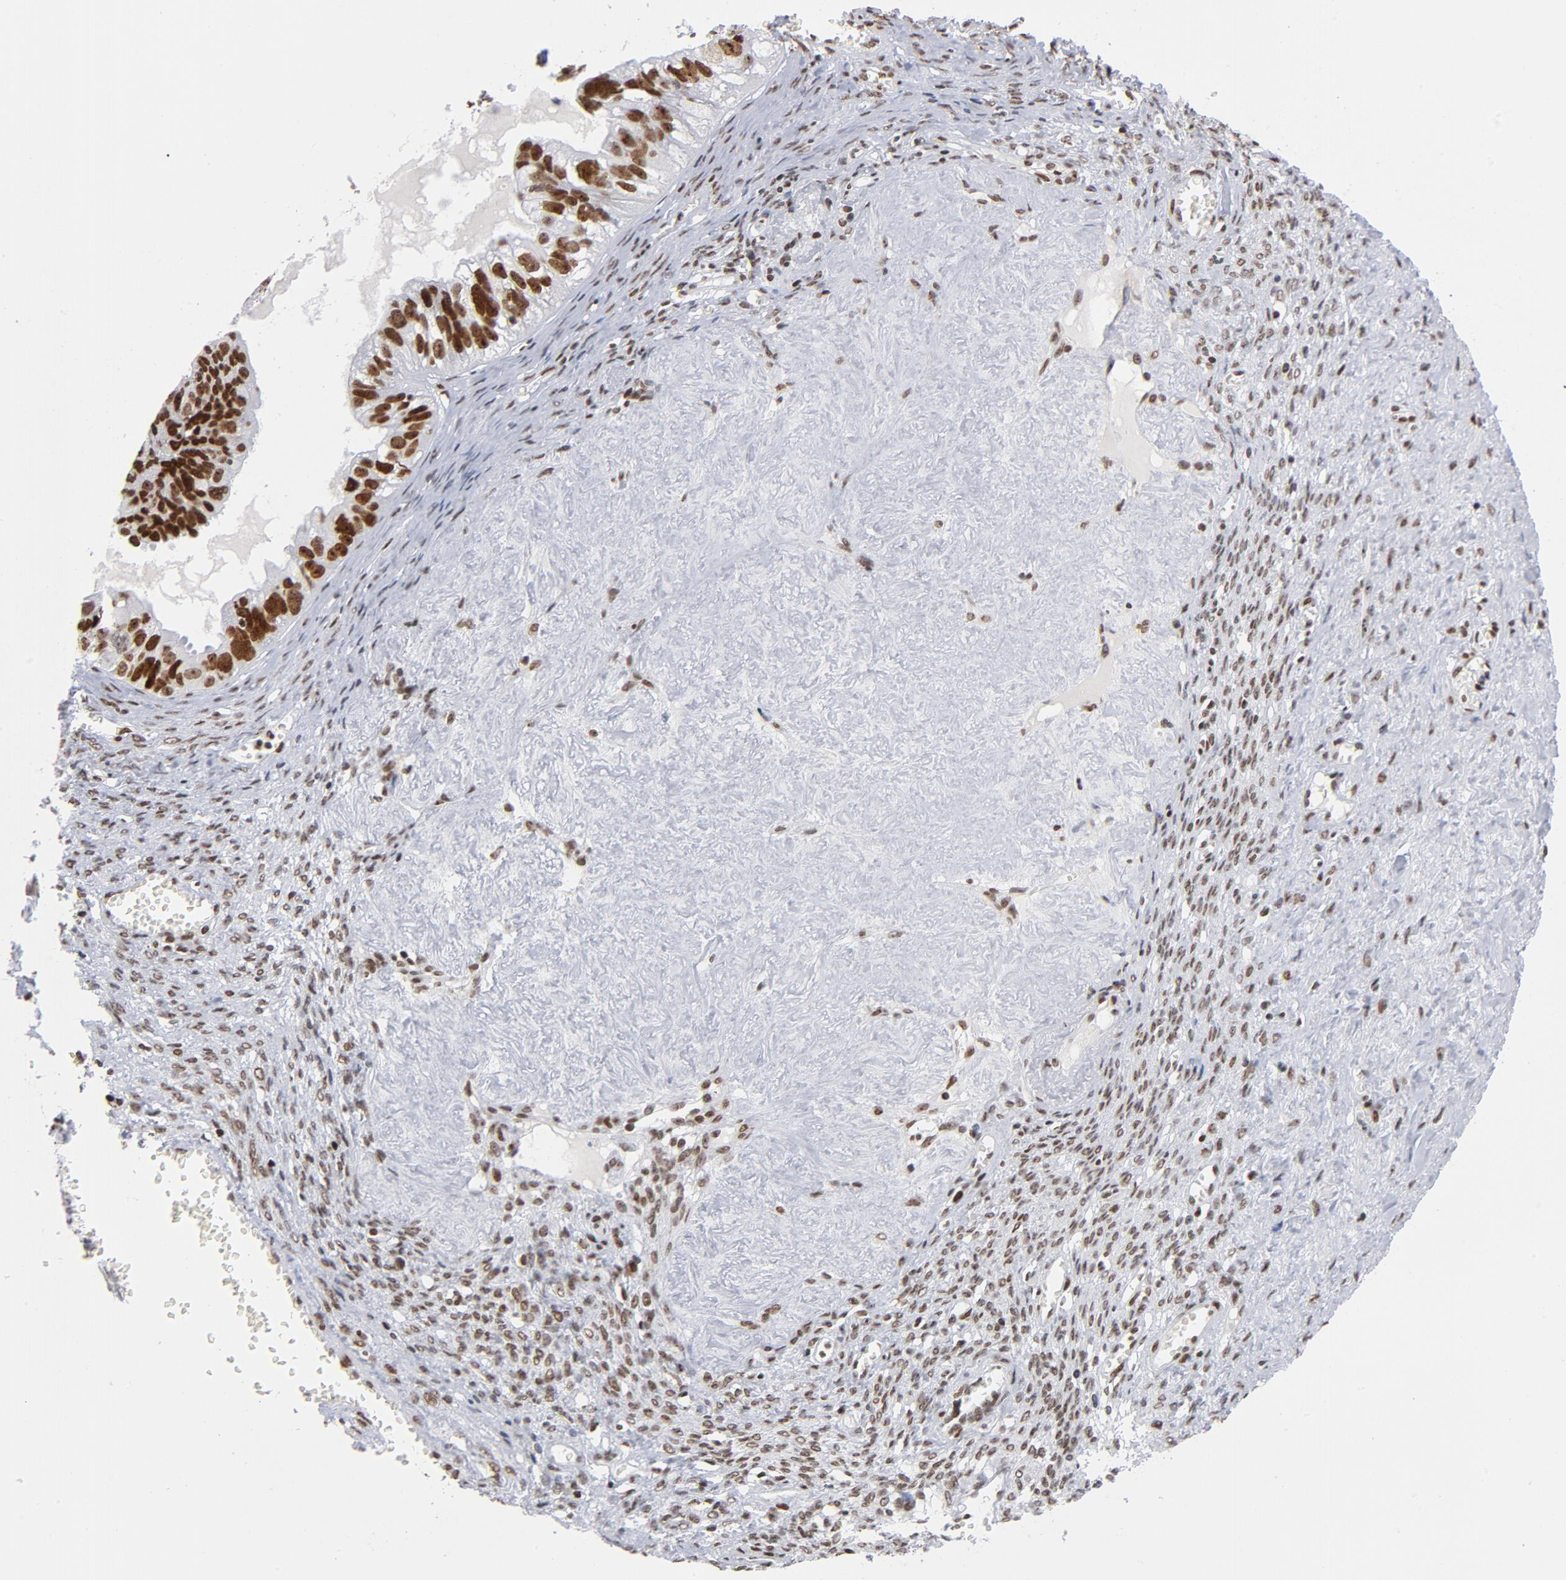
{"staining": {"intensity": "strong", "quantity": ">75%", "location": "nuclear"}, "tissue": "ovarian cancer", "cell_type": "Tumor cells", "image_type": "cancer", "snomed": [{"axis": "morphology", "description": "Carcinoma, endometroid"}, {"axis": "topography", "description": "Ovary"}], "caption": "Immunohistochemical staining of human ovarian cancer reveals high levels of strong nuclear expression in about >75% of tumor cells. (DAB (3,3'-diaminobenzidine) IHC, brown staining for protein, blue staining for nuclei).", "gene": "TOP2B", "patient": {"sex": "female", "age": 85}}